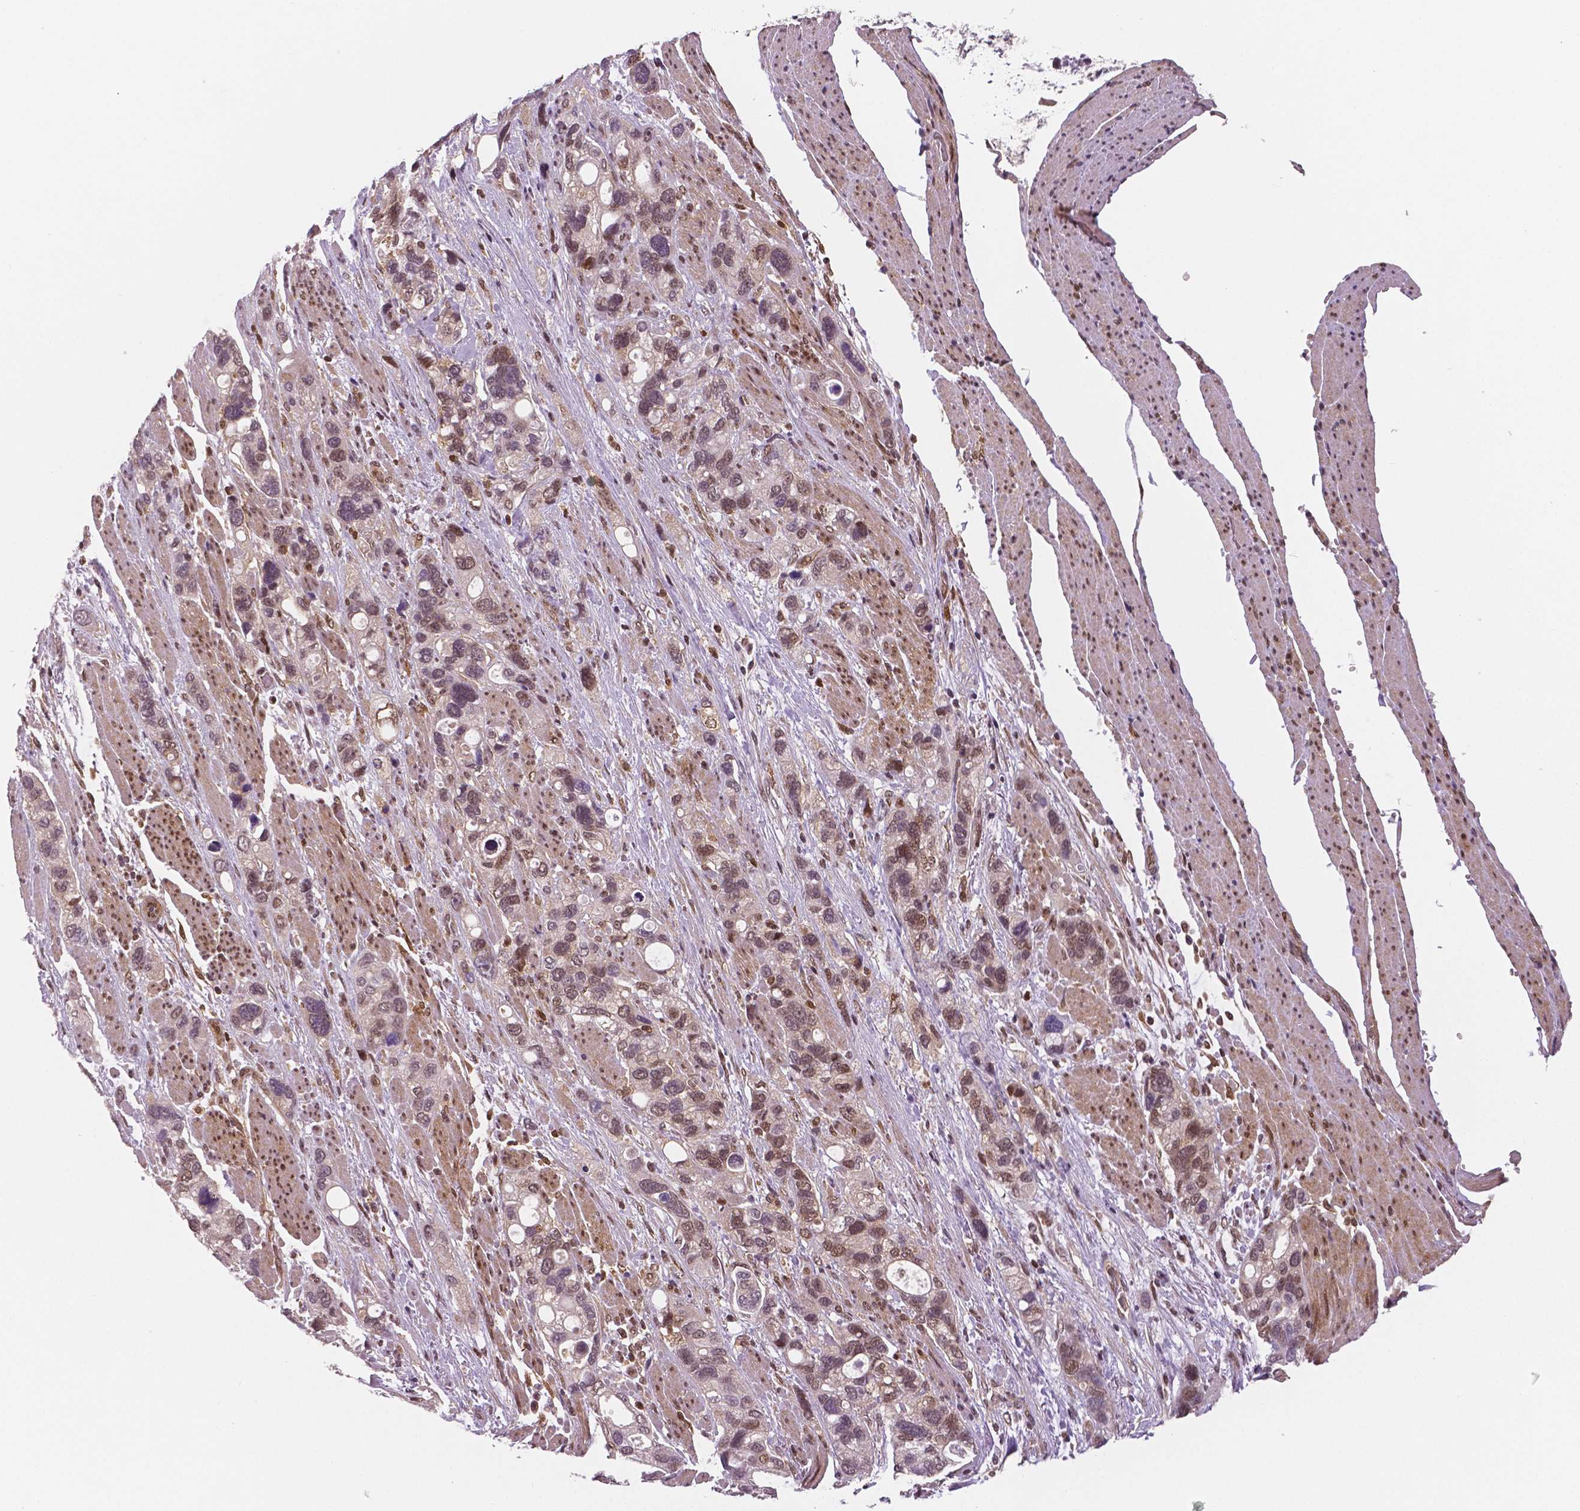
{"staining": {"intensity": "moderate", "quantity": "<25%", "location": "cytoplasmic/membranous,nuclear"}, "tissue": "stomach cancer", "cell_type": "Tumor cells", "image_type": "cancer", "snomed": [{"axis": "morphology", "description": "Adenocarcinoma, NOS"}, {"axis": "topography", "description": "Stomach, upper"}], "caption": "Moderate cytoplasmic/membranous and nuclear staining for a protein is identified in approximately <25% of tumor cells of stomach cancer (adenocarcinoma) using IHC.", "gene": "STAT3", "patient": {"sex": "female", "age": 81}}